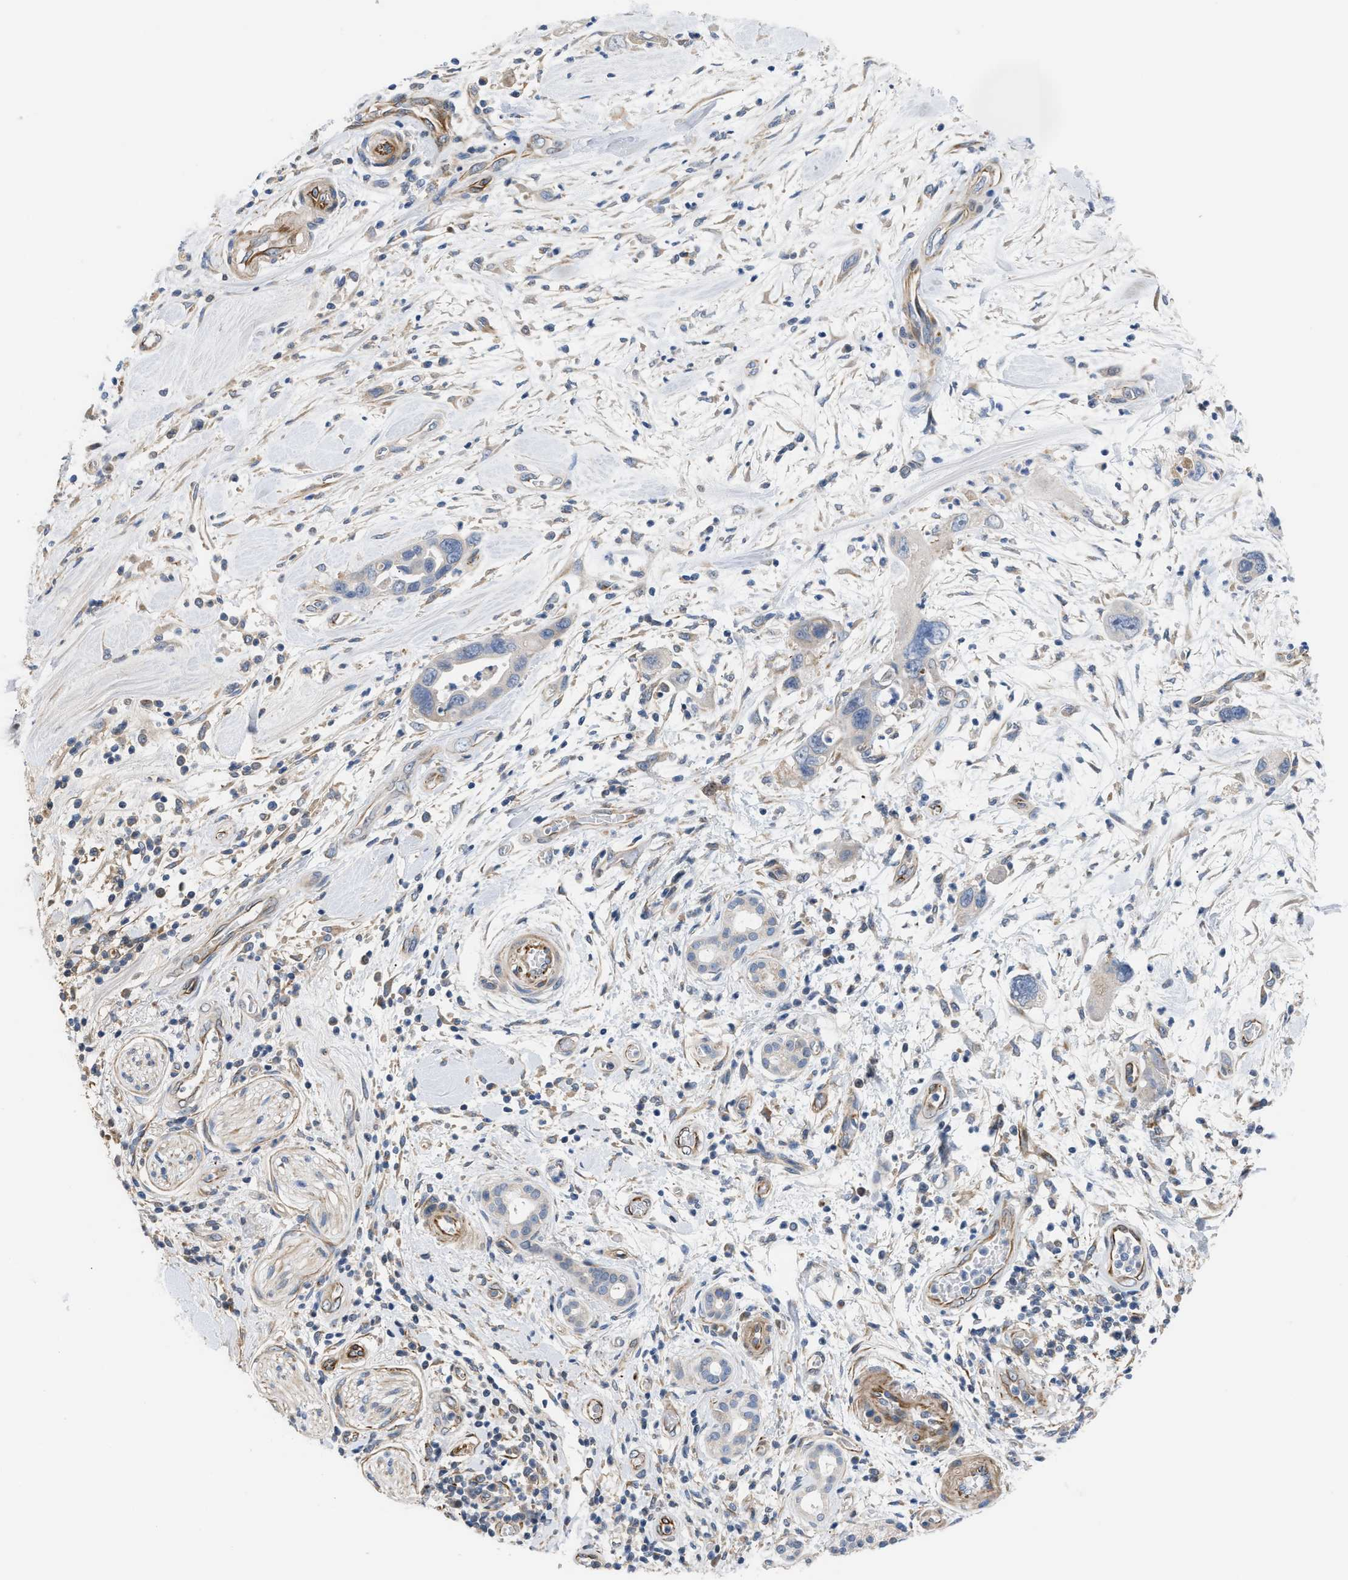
{"staining": {"intensity": "weak", "quantity": "<25%", "location": "cytoplasmic/membranous"}, "tissue": "pancreatic cancer", "cell_type": "Tumor cells", "image_type": "cancer", "snomed": [{"axis": "morphology", "description": "Adenocarcinoma, NOS"}, {"axis": "topography", "description": "Pancreas"}], "caption": "Image shows no significant protein positivity in tumor cells of pancreatic cancer.", "gene": "TFPI", "patient": {"sex": "female", "age": 70}}